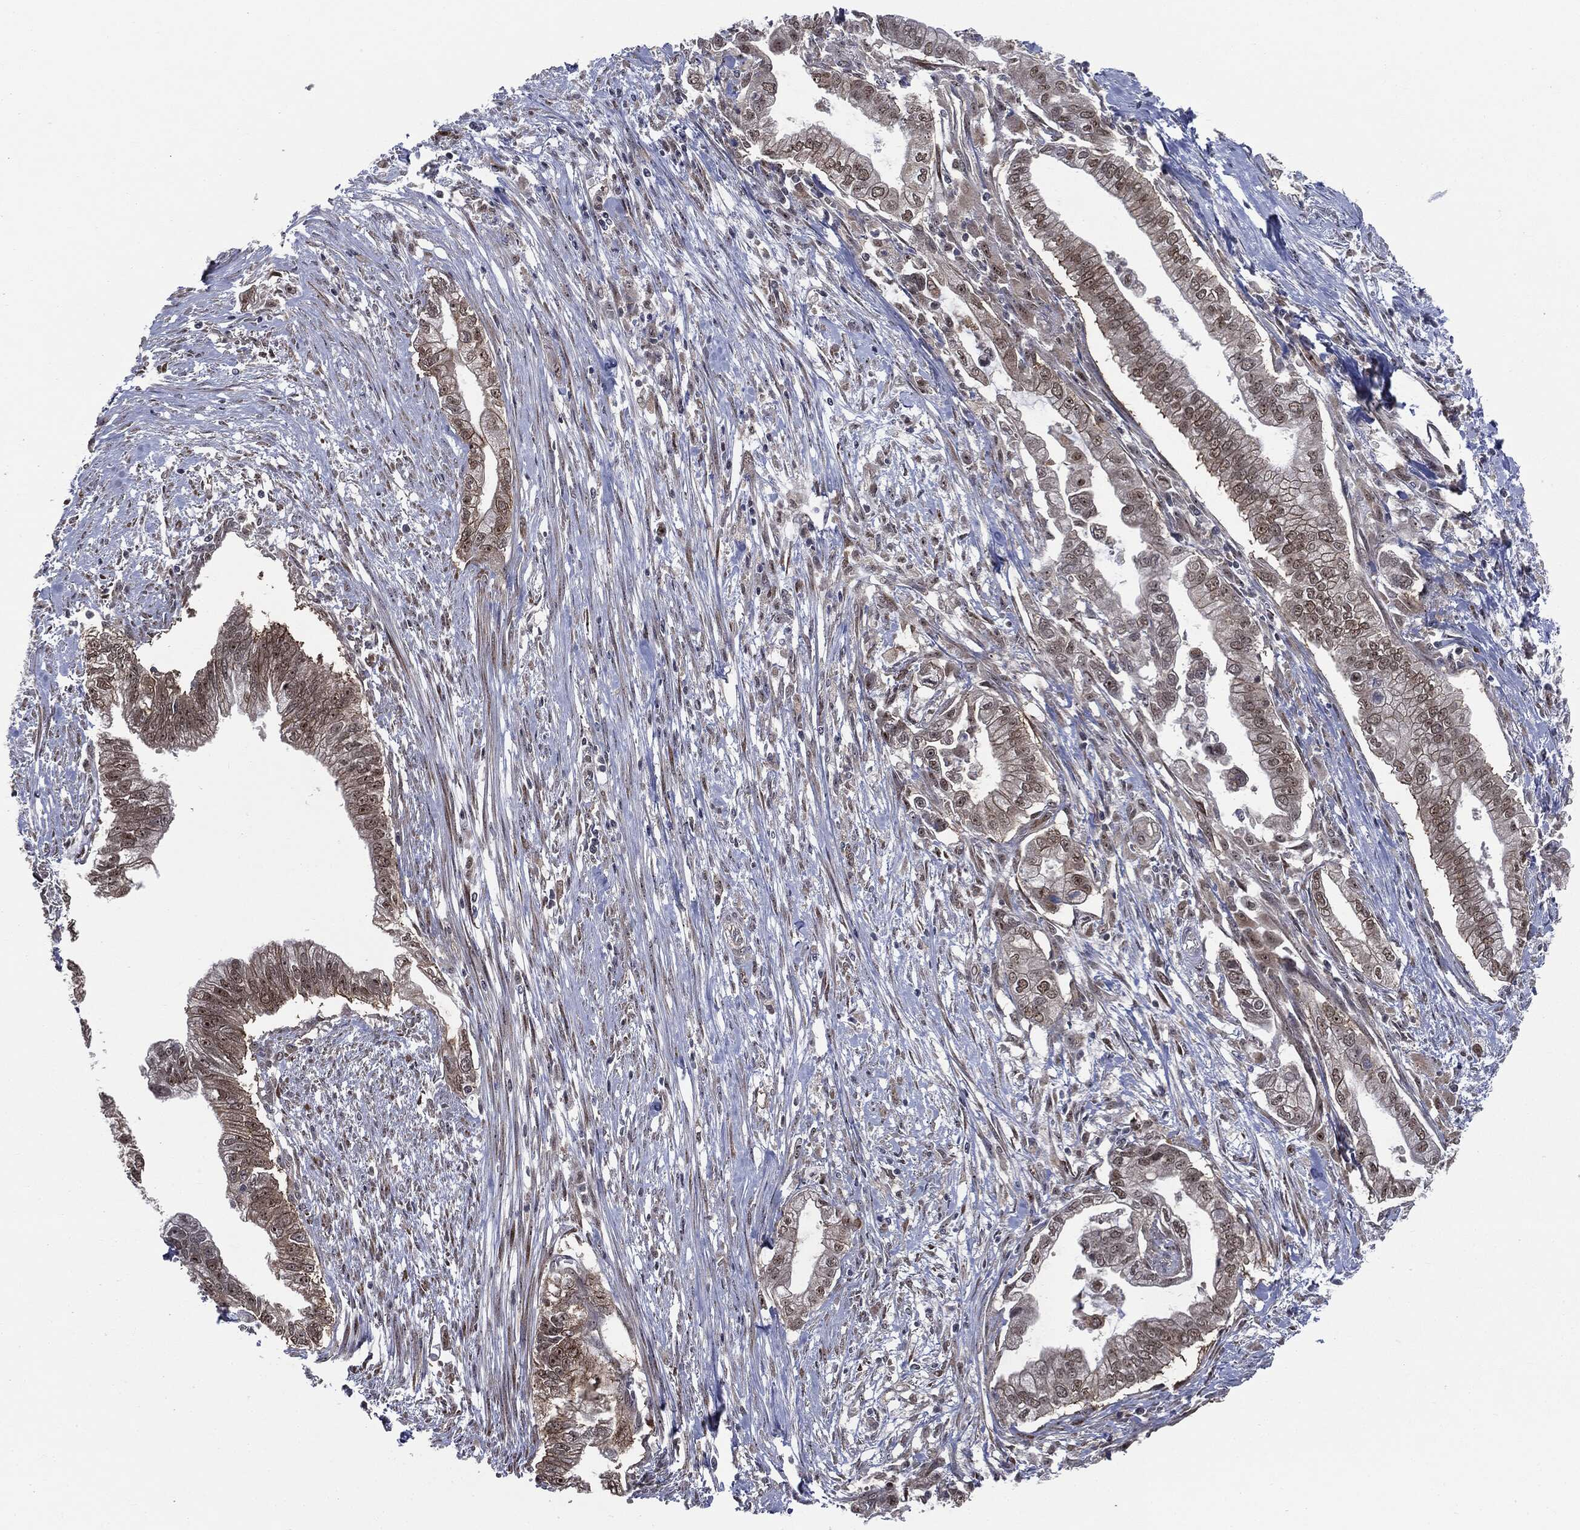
{"staining": {"intensity": "moderate", "quantity": "25%-75%", "location": "cytoplasmic/membranous,nuclear"}, "tissue": "pancreatic cancer", "cell_type": "Tumor cells", "image_type": "cancer", "snomed": [{"axis": "morphology", "description": "Adenocarcinoma, NOS"}, {"axis": "topography", "description": "Pancreas"}], "caption": "A brown stain shows moderate cytoplasmic/membranous and nuclear expression of a protein in adenocarcinoma (pancreatic) tumor cells.", "gene": "TRMT1L", "patient": {"sex": "male", "age": 70}}